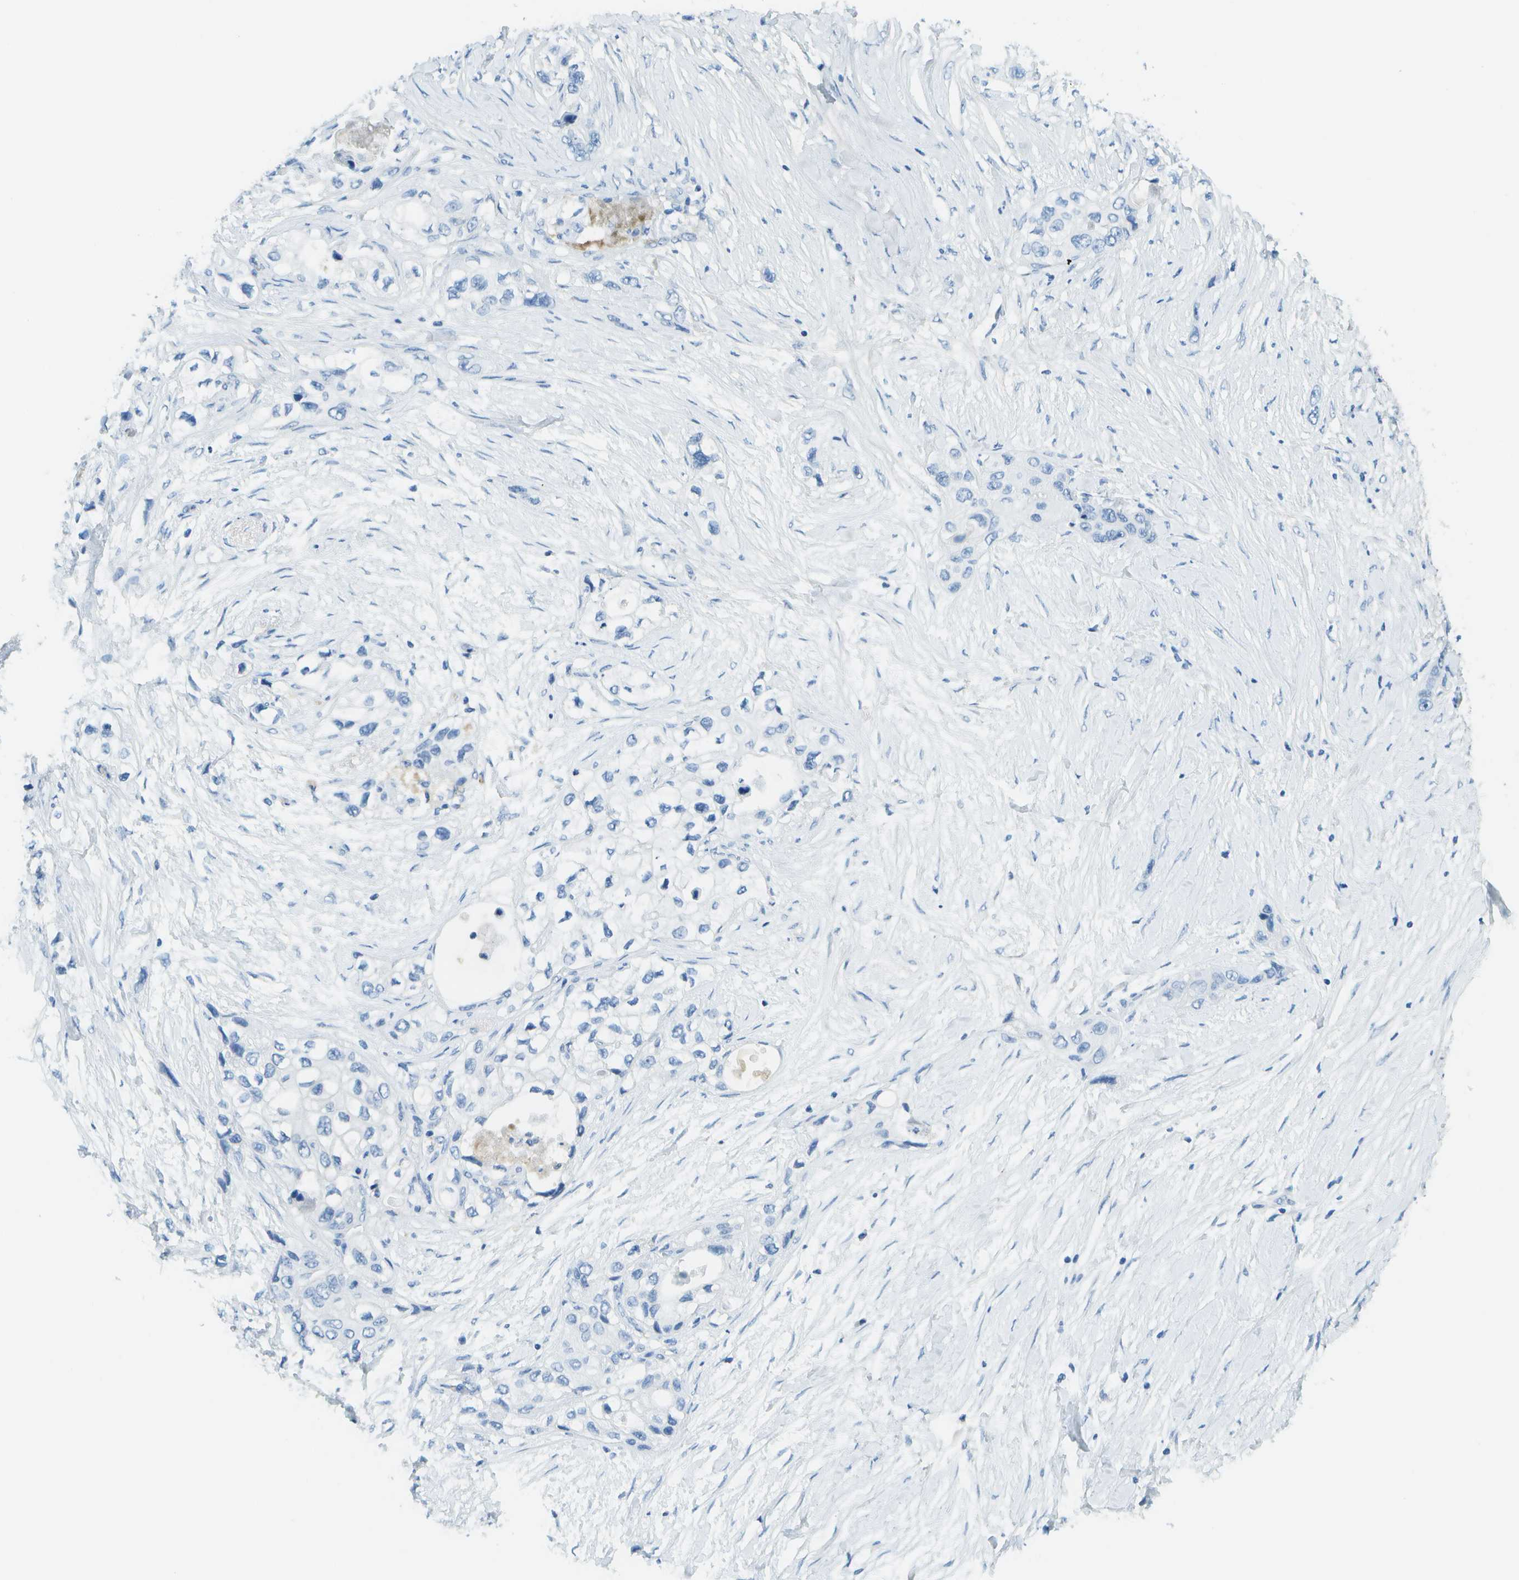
{"staining": {"intensity": "negative", "quantity": "none", "location": "none"}, "tissue": "pancreatic cancer", "cell_type": "Tumor cells", "image_type": "cancer", "snomed": [{"axis": "morphology", "description": "Adenocarcinoma, NOS"}, {"axis": "topography", "description": "Pancreas"}], "caption": "Immunohistochemical staining of human pancreatic cancer (adenocarcinoma) demonstrates no significant expression in tumor cells.", "gene": "C1S", "patient": {"sex": "female", "age": 70}}